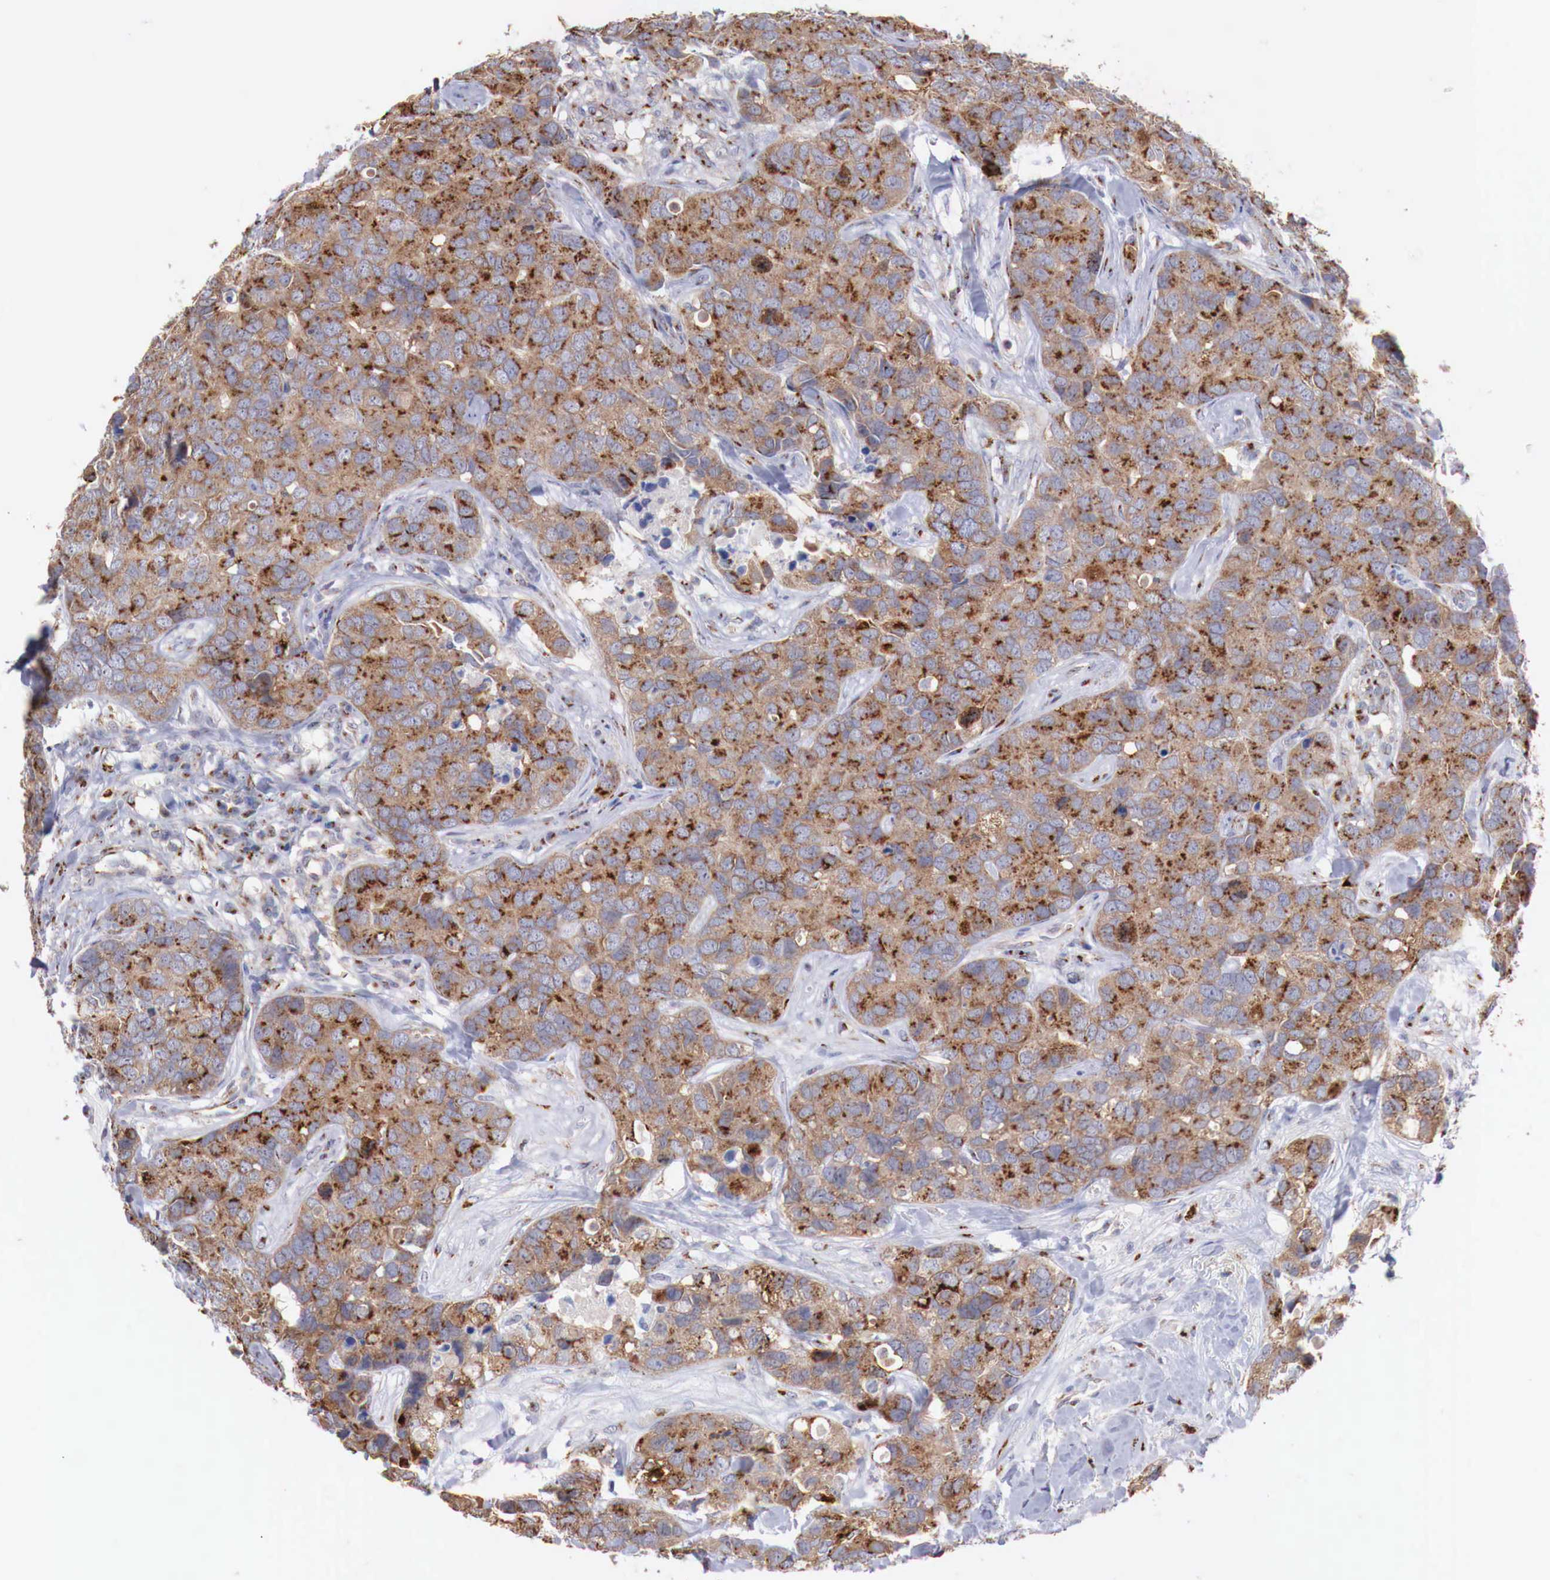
{"staining": {"intensity": "moderate", "quantity": ">75%", "location": "cytoplasmic/membranous"}, "tissue": "breast cancer", "cell_type": "Tumor cells", "image_type": "cancer", "snomed": [{"axis": "morphology", "description": "Duct carcinoma"}, {"axis": "topography", "description": "Breast"}], "caption": "Human breast infiltrating ductal carcinoma stained with a brown dye exhibits moderate cytoplasmic/membranous positive positivity in approximately >75% of tumor cells.", "gene": "SYAP1", "patient": {"sex": "female", "age": 91}}